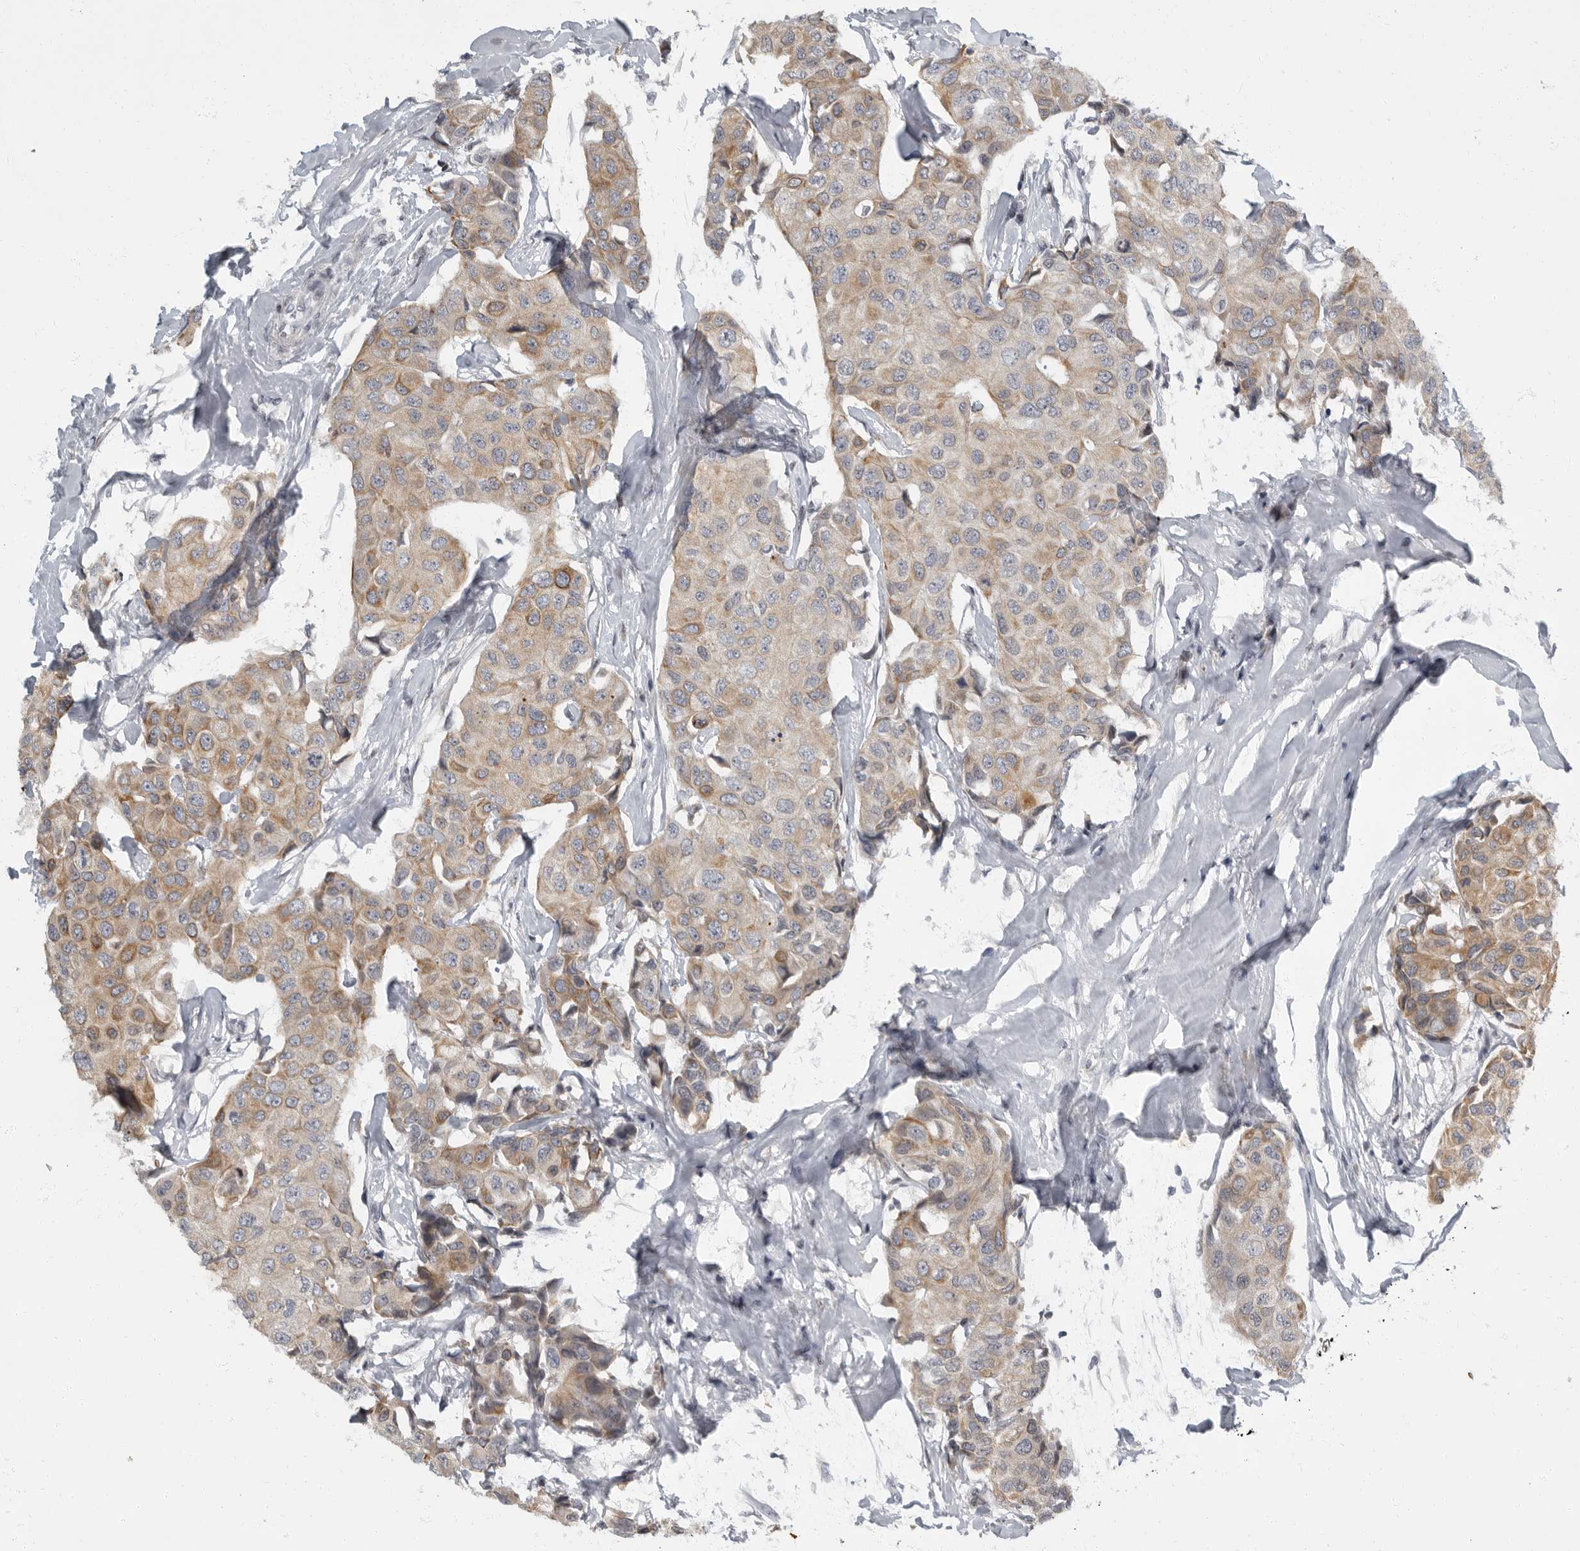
{"staining": {"intensity": "weak", "quantity": ">75%", "location": "cytoplasmic/membranous"}, "tissue": "breast cancer", "cell_type": "Tumor cells", "image_type": "cancer", "snomed": [{"axis": "morphology", "description": "Duct carcinoma"}, {"axis": "topography", "description": "Breast"}], "caption": "The immunohistochemical stain highlights weak cytoplasmic/membranous positivity in tumor cells of breast cancer (infiltrating ductal carcinoma) tissue.", "gene": "EVI5", "patient": {"sex": "female", "age": 80}}